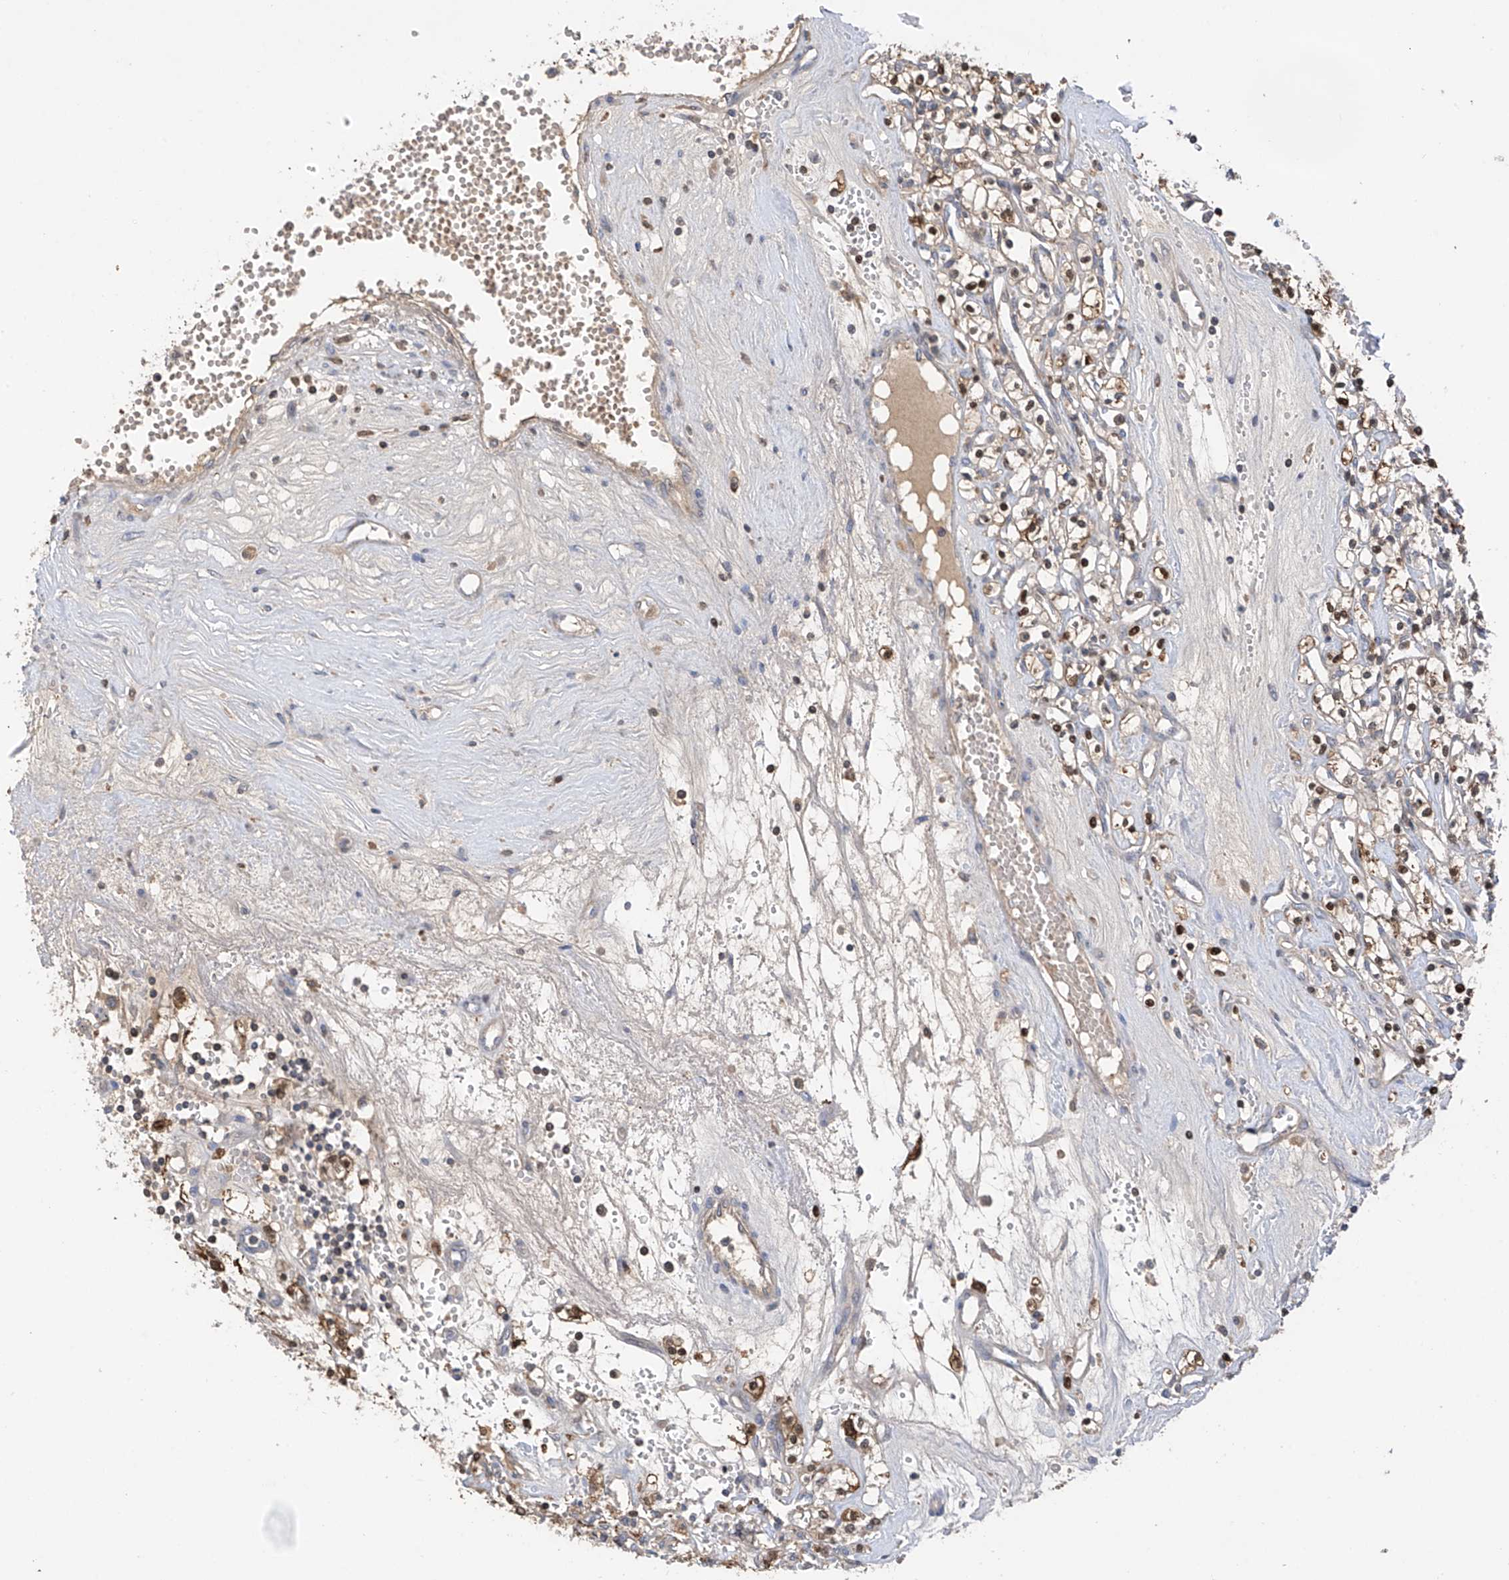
{"staining": {"intensity": "weak", "quantity": "25%-75%", "location": "cytoplasmic/membranous,nuclear"}, "tissue": "renal cancer", "cell_type": "Tumor cells", "image_type": "cancer", "snomed": [{"axis": "morphology", "description": "Adenocarcinoma, NOS"}, {"axis": "topography", "description": "Kidney"}], "caption": "This micrograph shows immunohistochemistry staining of human adenocarcinoma (renal), with low weak cytoplasmic/membranous and nuclear positivity in approximately 25%-75% of tumor cells.", "gene": "PMM1", "patient": {"sex": "female", "age": 59}}